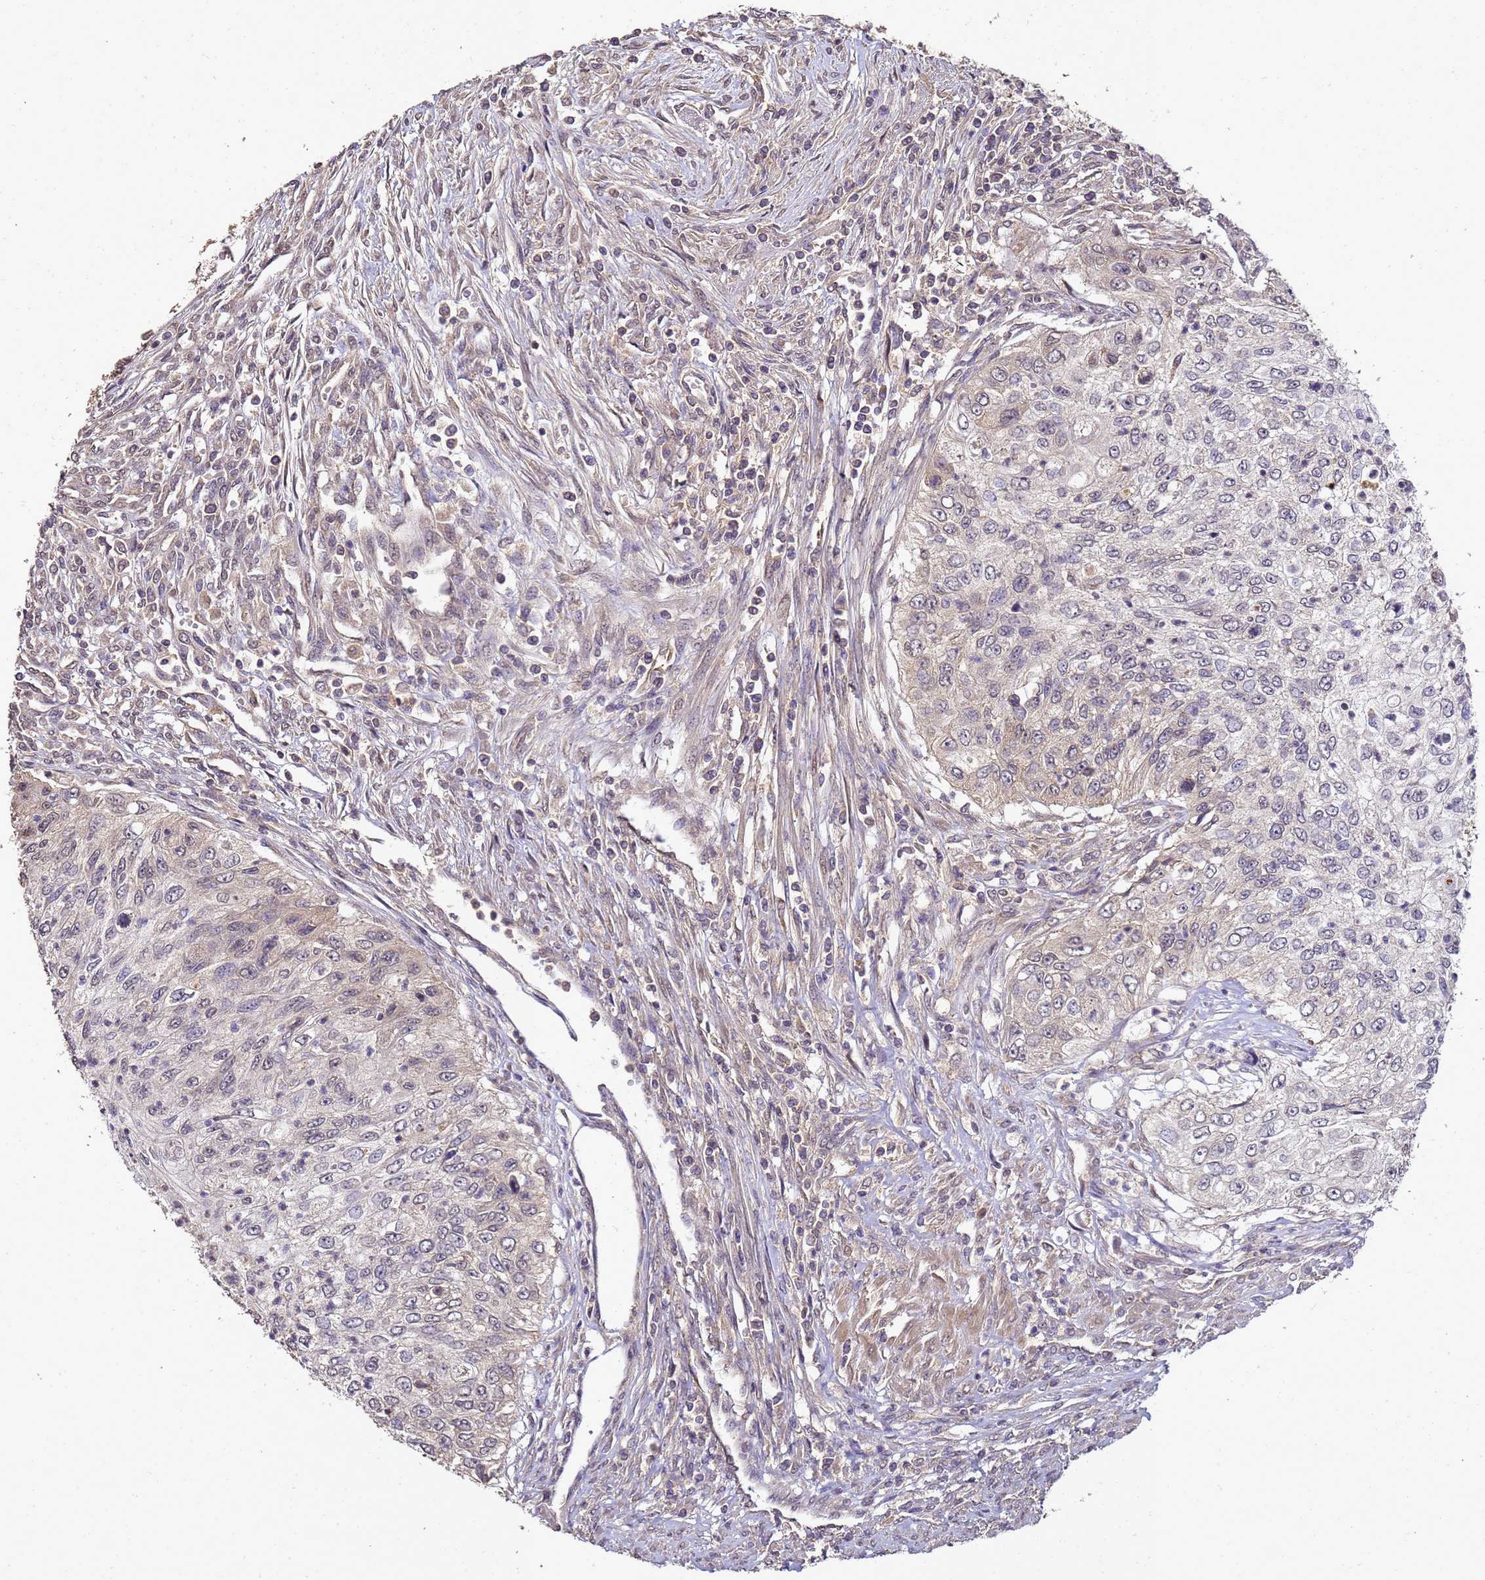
{"staining": {"intensity": "weak", "quantity": "25%-75%", "location": "cytoplasmic/membranous"}, "tissue": "urothelial cancer", "cell_type": "Tumor cells", "image_type": "cancer", "snomed": [{"axis": "morphology", "description": "Urothelial carcinoma, High grade"}, {"axis": "topography", "description": "Urinary bladder"}], "caption": "The image demonstrates a brown stain indicating the presence of a protein in the cytoplasmic/membranous of tumor cells in urothelial cancer. The staining is performed using DAB (3,3'-diaminobenzidine) brown chromogen to label protein expression. The nuclei are counter-stained blue using hematoxylin.", "gene": "ANKRD17", "patient": {"sex": "female", "age": 60}}